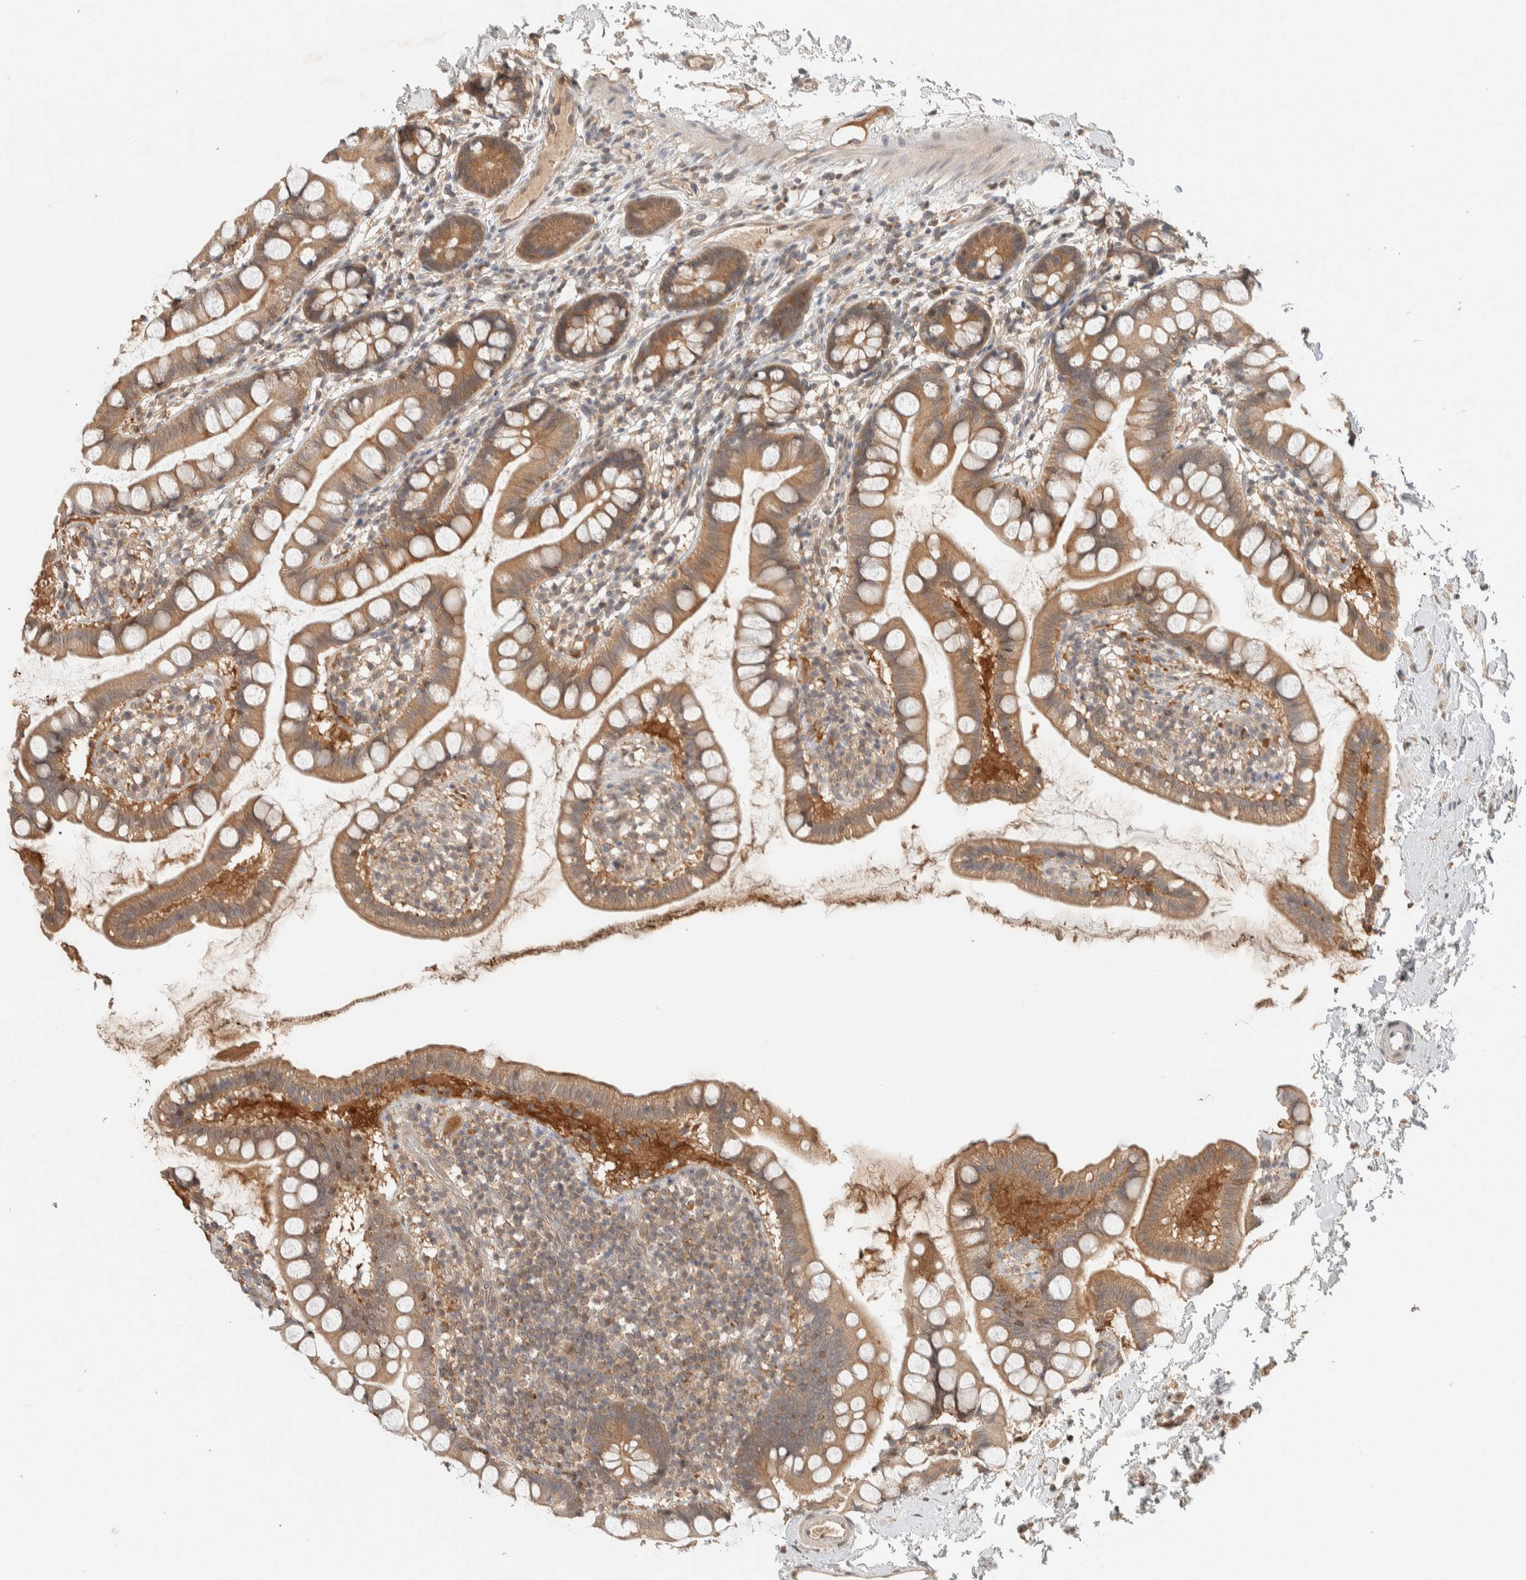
{"staining": {"intensity": "moderate", "quantity": ">75%", "location": "cytoplasmic/membranous"}, "tissue": "small intestine", "cell_type": "Glandular cells", "image_type": "normal", "snomed": [{"axis": "morphology", "description": "Normal tissue, NOS"}, {"axis": "topography", "description": "Small intestine"}], "caption": "An IHC photomicrograph of unremarkable tissue is shown. Protein staining in brown shows moderate cytoplasmic/membranous positivity in small intestine within glandular cells. (DAB IHC, brown staining for protein, blue staining for nuclei).", "gene": "ZNF567", "patient": {"sex": "female", "age": 84}}